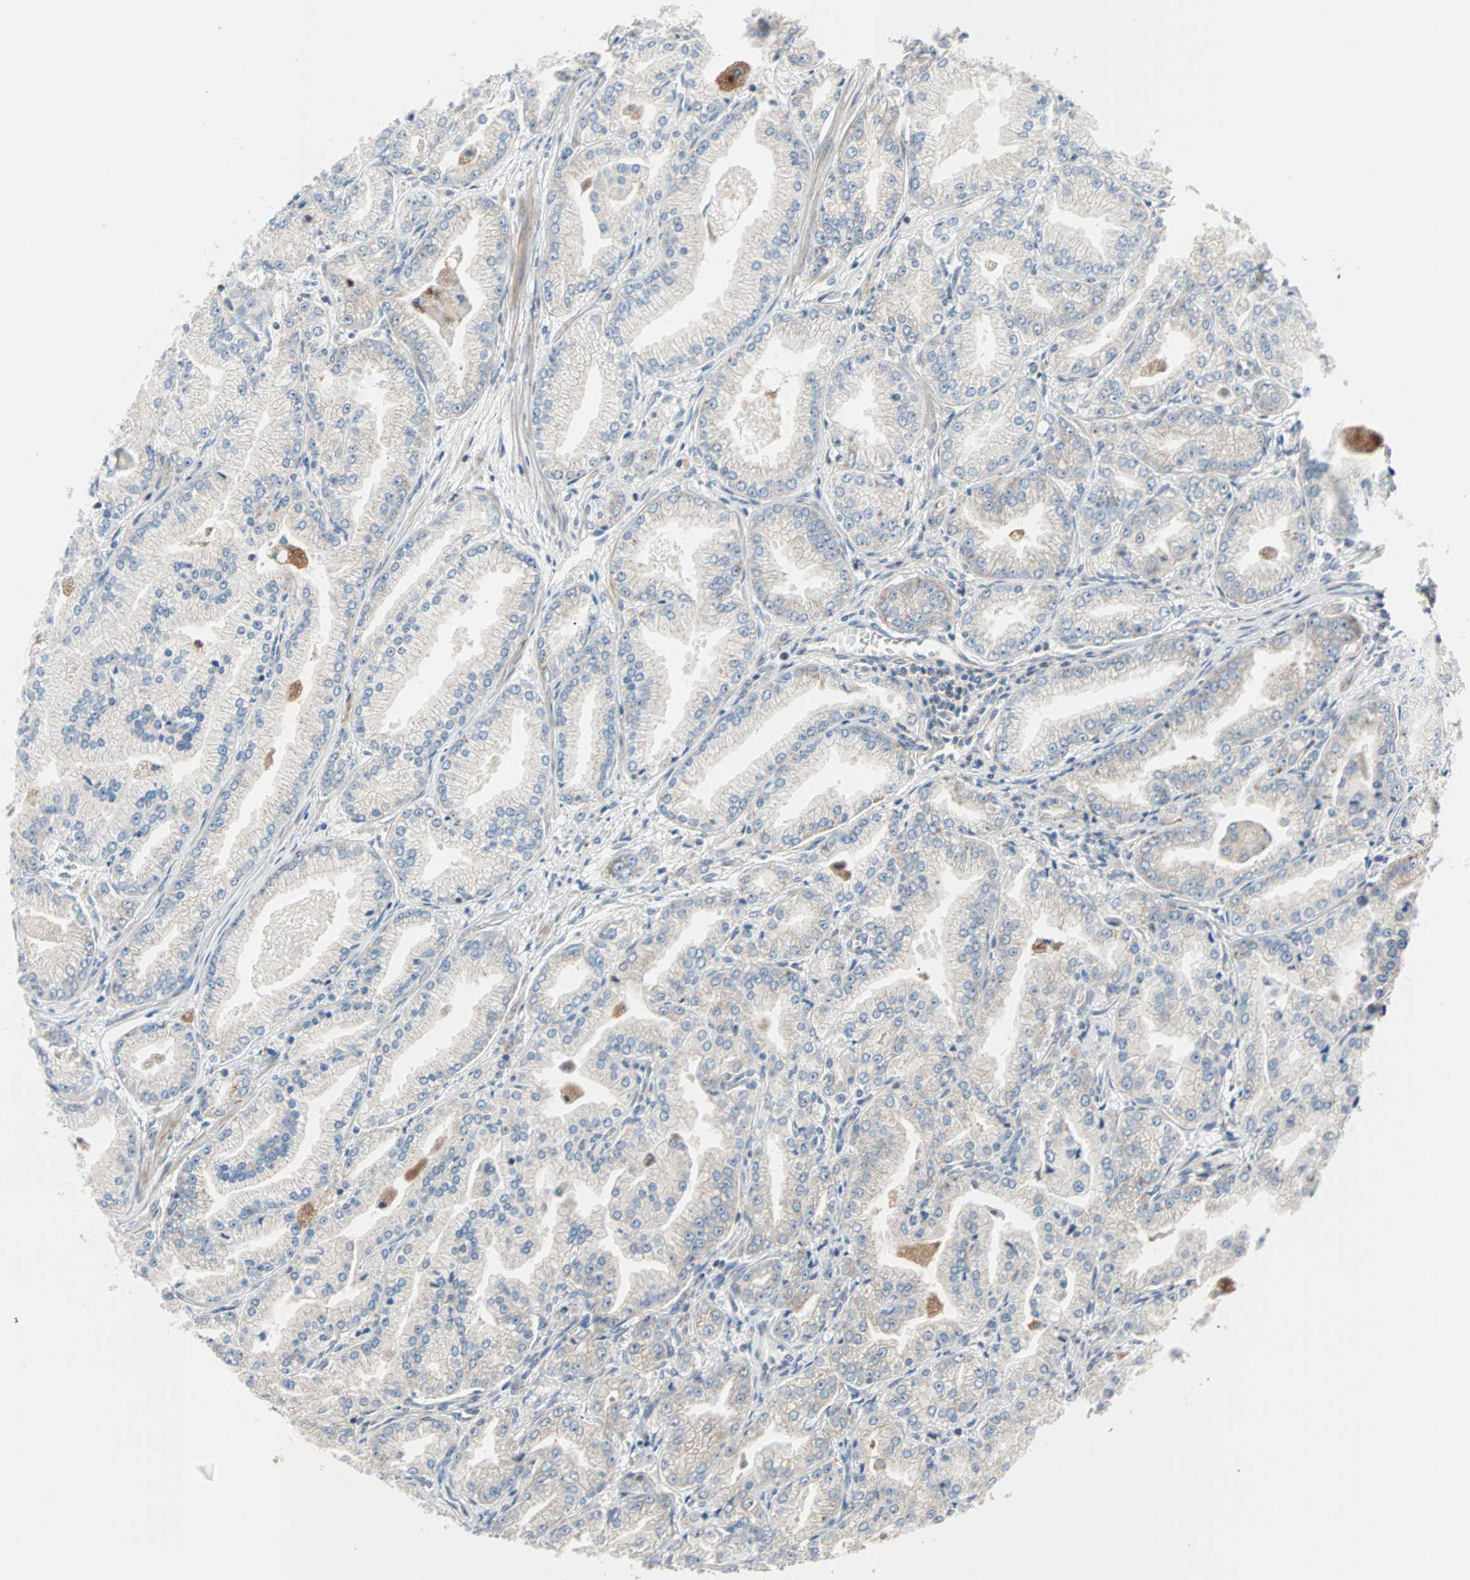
{"staining": {"intensity": "weak", "quantity": "<25%", "location": "cytoplasmic/membranous"}, "tissue": "prostate cancer", "cell_type": "Tumor cells", "image_type": "cancer", "snomed": [{"axis": "morphology", "description": "Adenocarcinoma, High grade"}, {"axis": "topography", "description": "Prostate"}], "caption": "High magnification brightfield microscopy of prostate cancer stained with DAB (brown) and counterstained with hematoxylin (blue): tumor cells show no significant expression.", "gene": "SAR1A", "patient": {"sex": "male", "age": 61}}